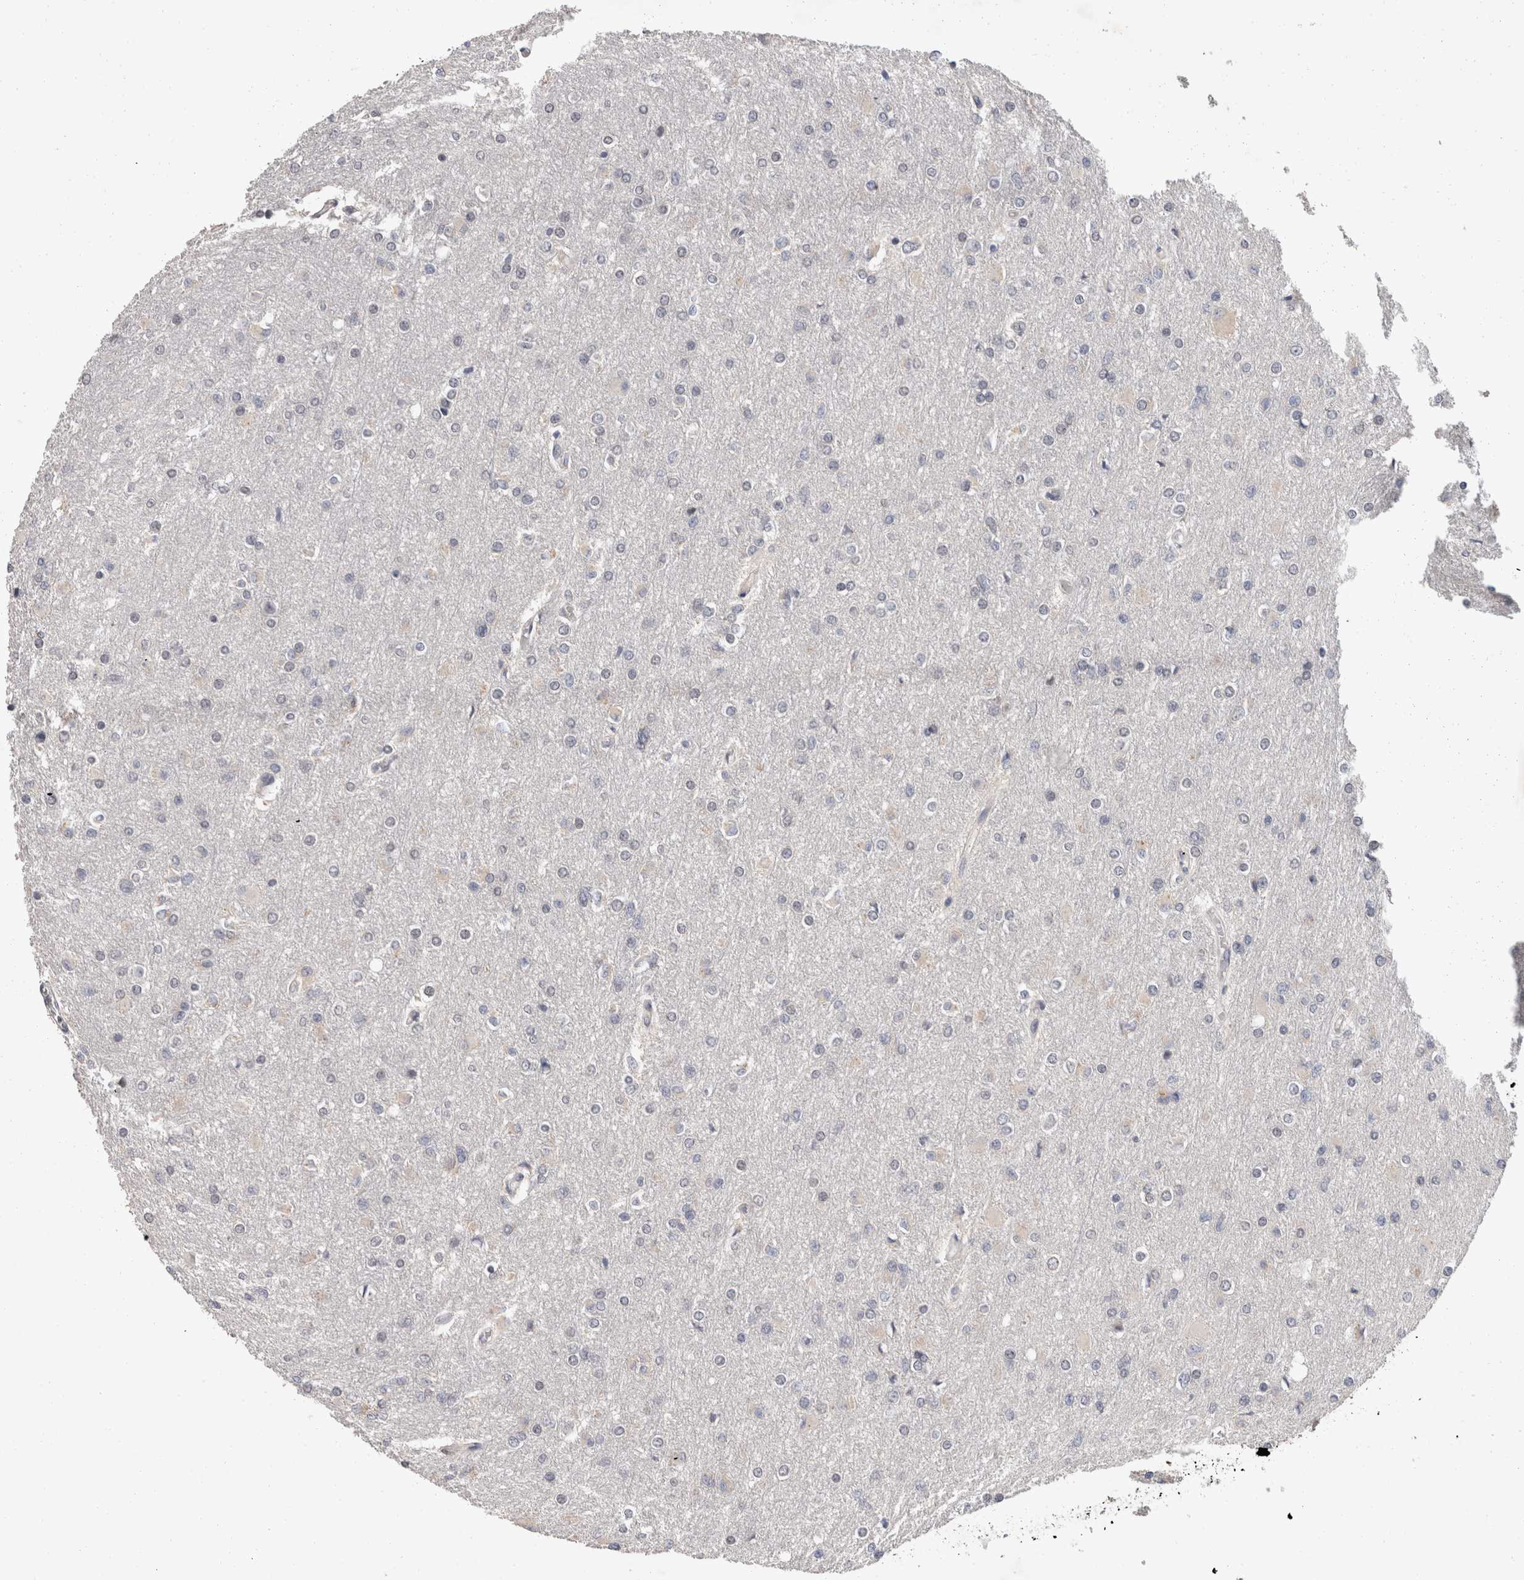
{"staining": {"intensity": "negative", "quantity": "none", "location": "none"}, "tissue": "glioma", "cell_type": "Tumor cells", "image_type": "cancer", "snomed": [{"axis": "morphology", "description": "Glioma, malignant, High grade"}, {"axis": "topography", "description": "Cerebral cortex"}], "caption": "High power microscopy image of an immunohistochemistry image of glioma, revealing no significant staining in tumor cells.", "gene": "FHOD3", "patient": {"sex": "female", "age": 36}}